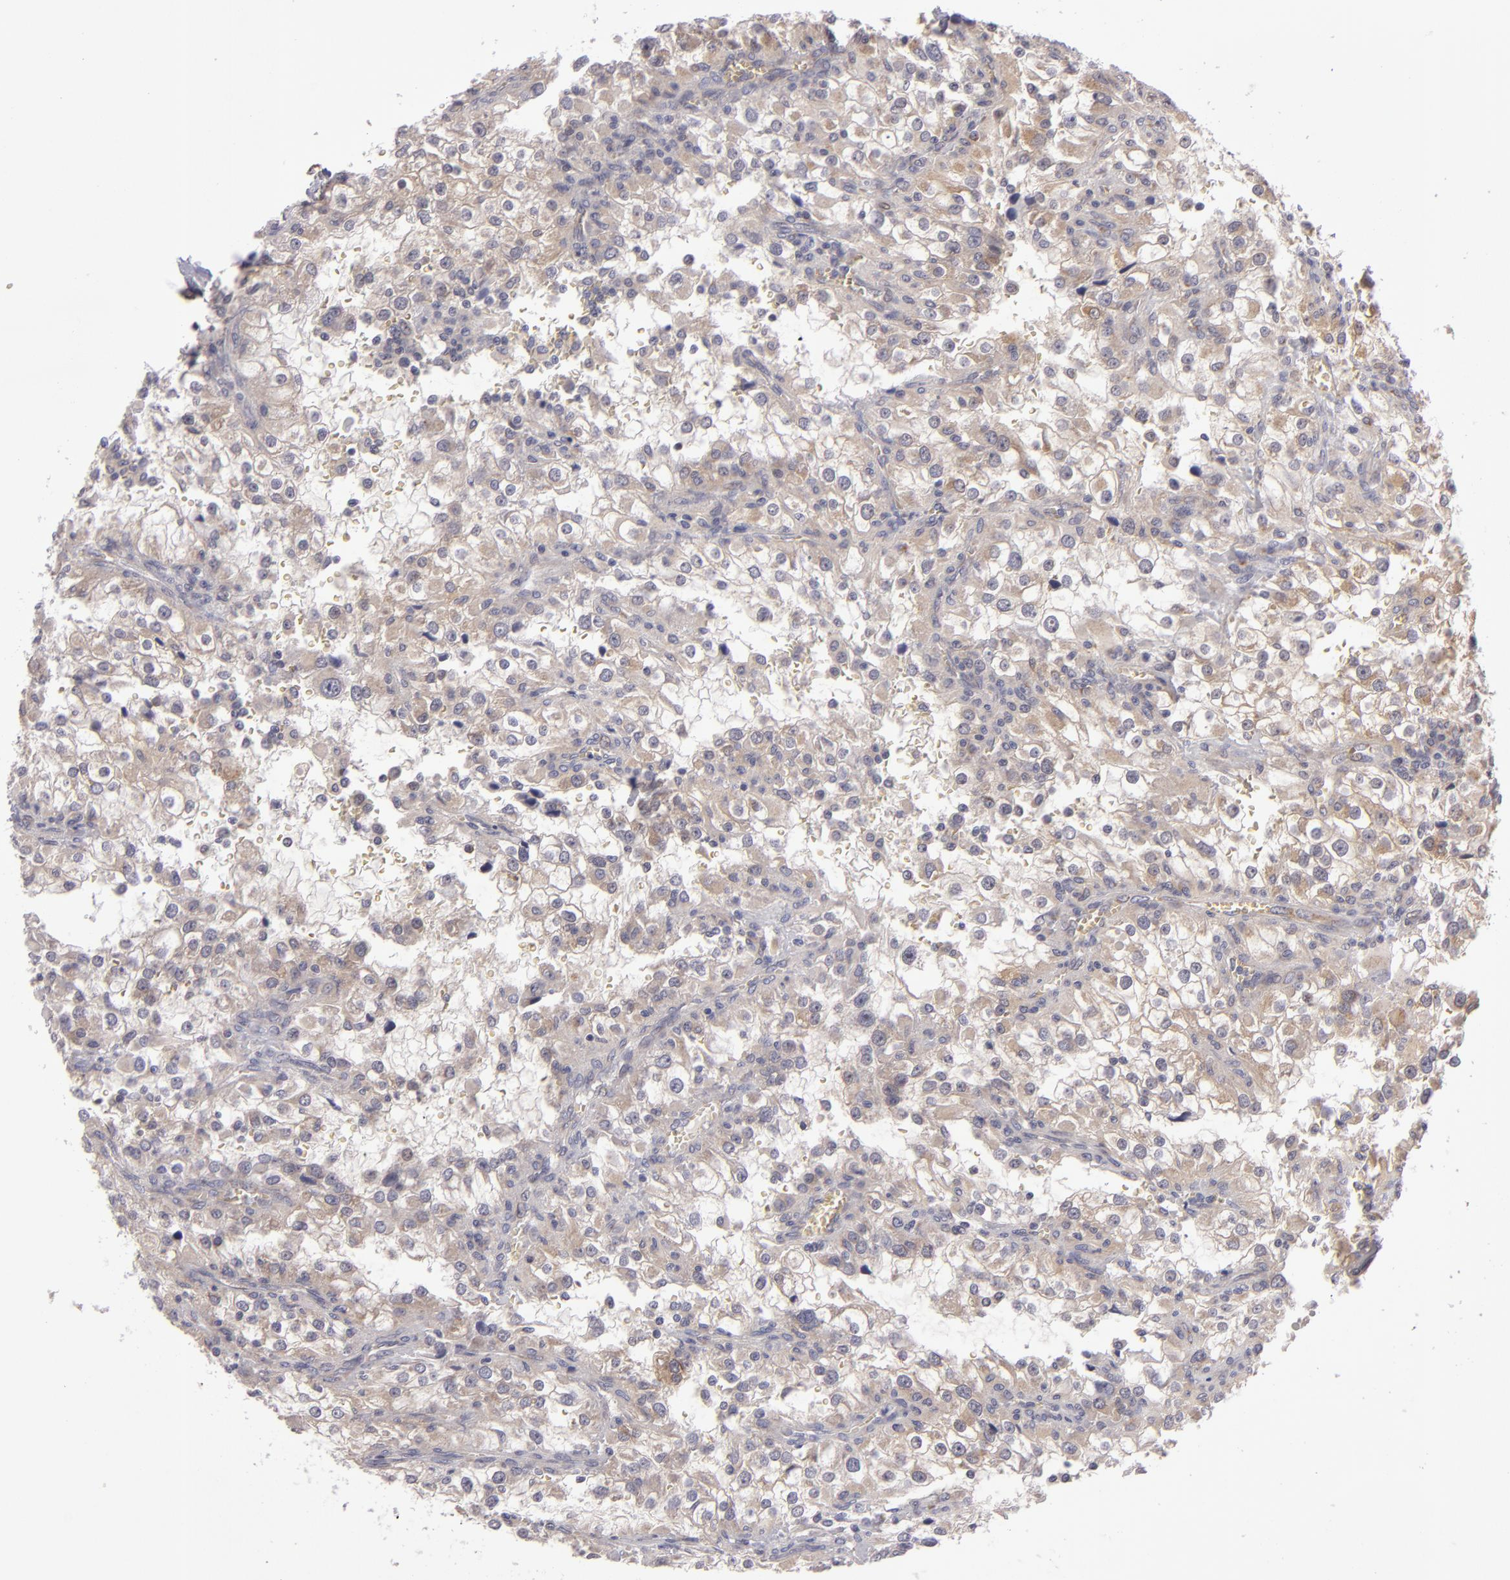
{"staining": {"intensity": "weak", "quantity": ">75%", "location": "cytoplasmic/membranous"}, "tissue": "renal cancer", "cell_type": "Tumor cells", "image_type": "cancer", "snomed": [{"axis": "morphology", "description": "Adenocarcinoma, NOS"}, {"axis": "topography", "description": "Kidney"}], "caption": "DAB (3,3'-diaminobenzidine) immunohistochemical staining of renal cancer (adenocarcinoma) exhibits weak cytoplasmic/membranous protein staining in about >75% of tumor cells.", "gene": "SH2D4A", "patient": {"sex": "female", "age": 52}}